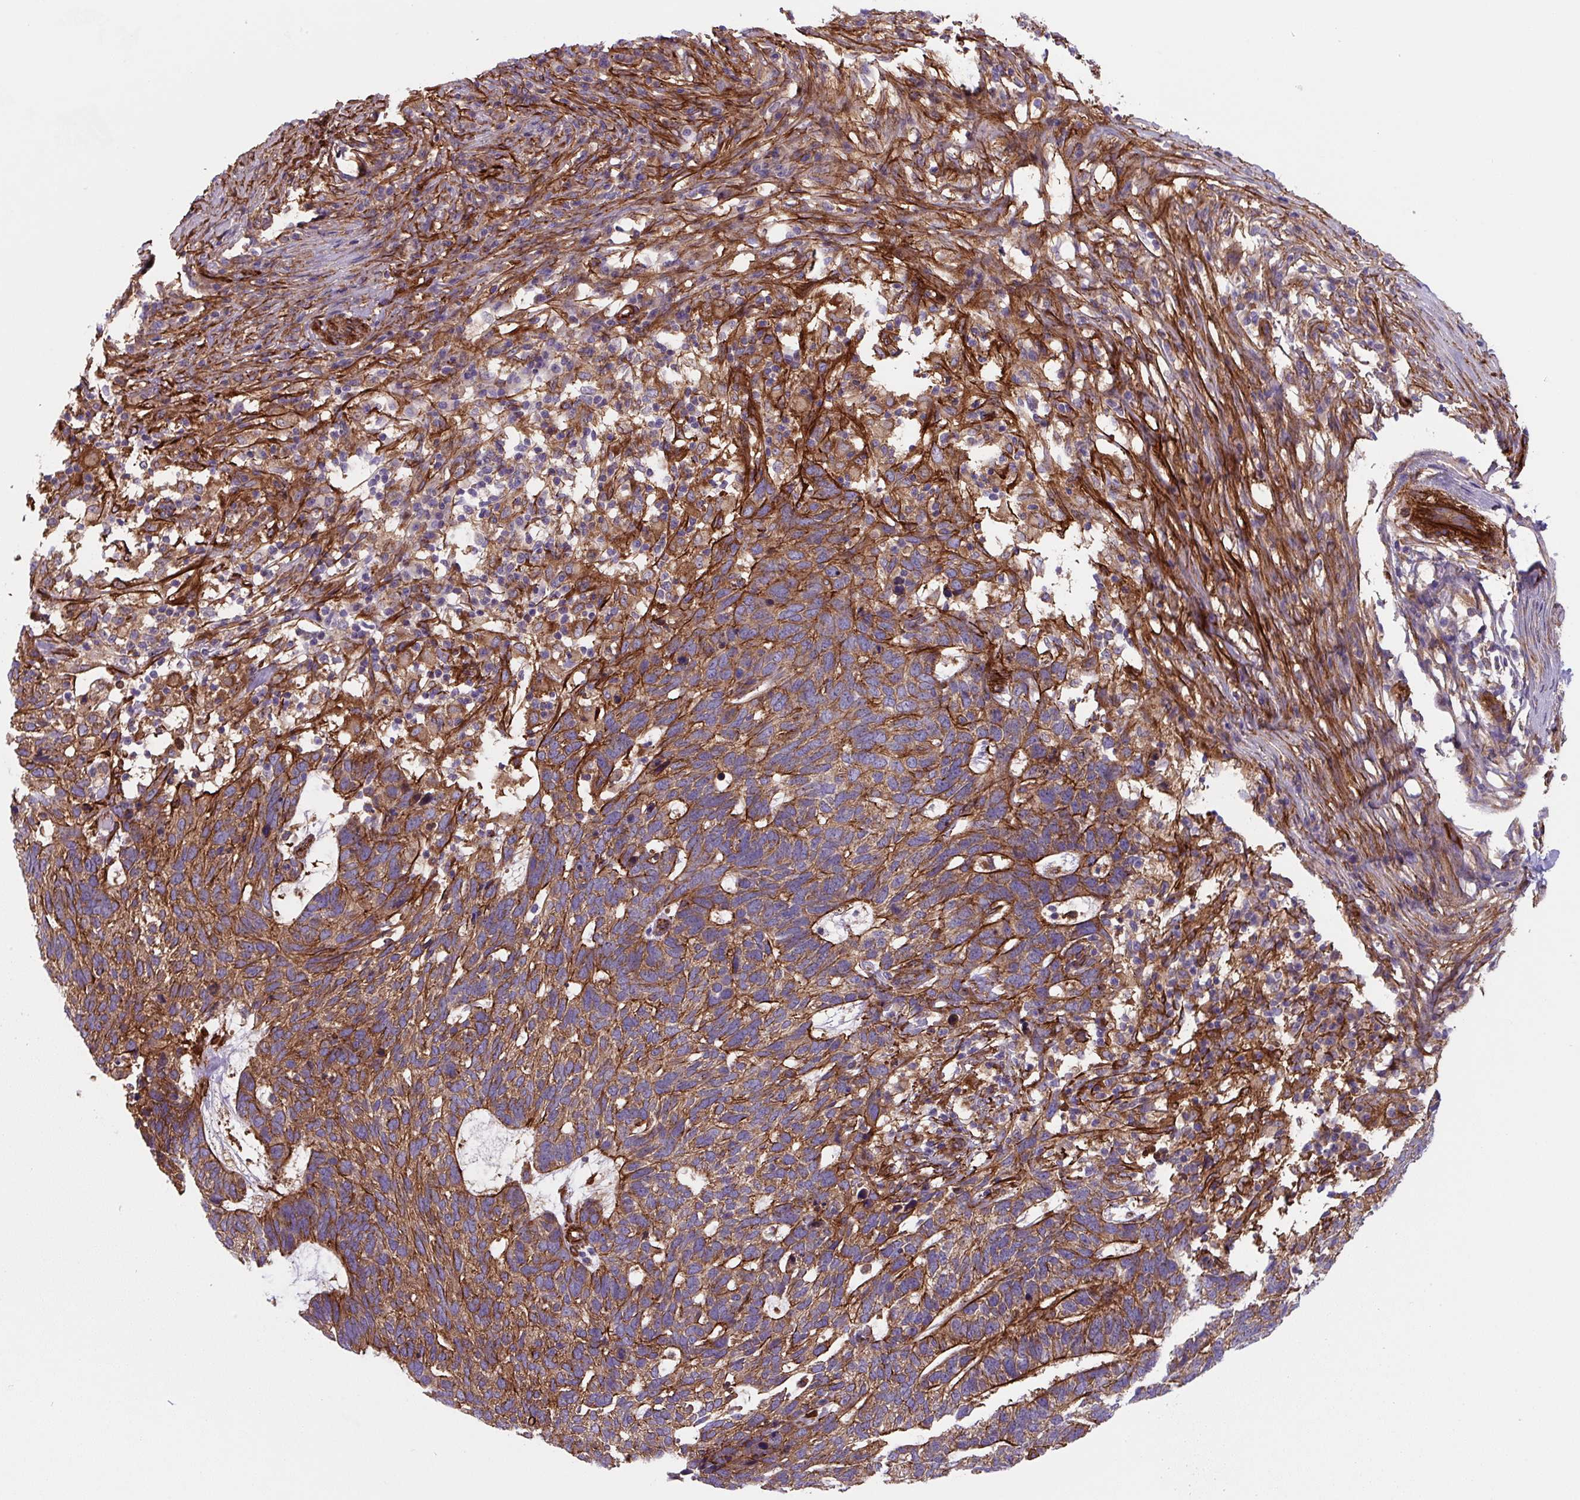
{"staining": {"intensity": "strong", "quantity": "25%-75%", "location": "cytoplasmic/membranous"}, "tissue": "skin cancer", "cell_type": "Tumor cells", "image_type": "cancer", "snomed": [{"axis": "morphology", "description": "Basal cell carcinoma"}, {"axis": "topography", "description": "Skin"}], "caption": "Skin cancer (basal cell carcinoma) tissue reveals strong cytoplasmic/membranous positivity in approximately 25%-75% of tumor cells, visualized by immunohistochemistry. The staining was performed using DAB, with brown indicating positive protein expression. Nuclei are stained blue with hematoxylin.", "gene": "DHFR2", "patient": {"sex": "female", "age": 65}}